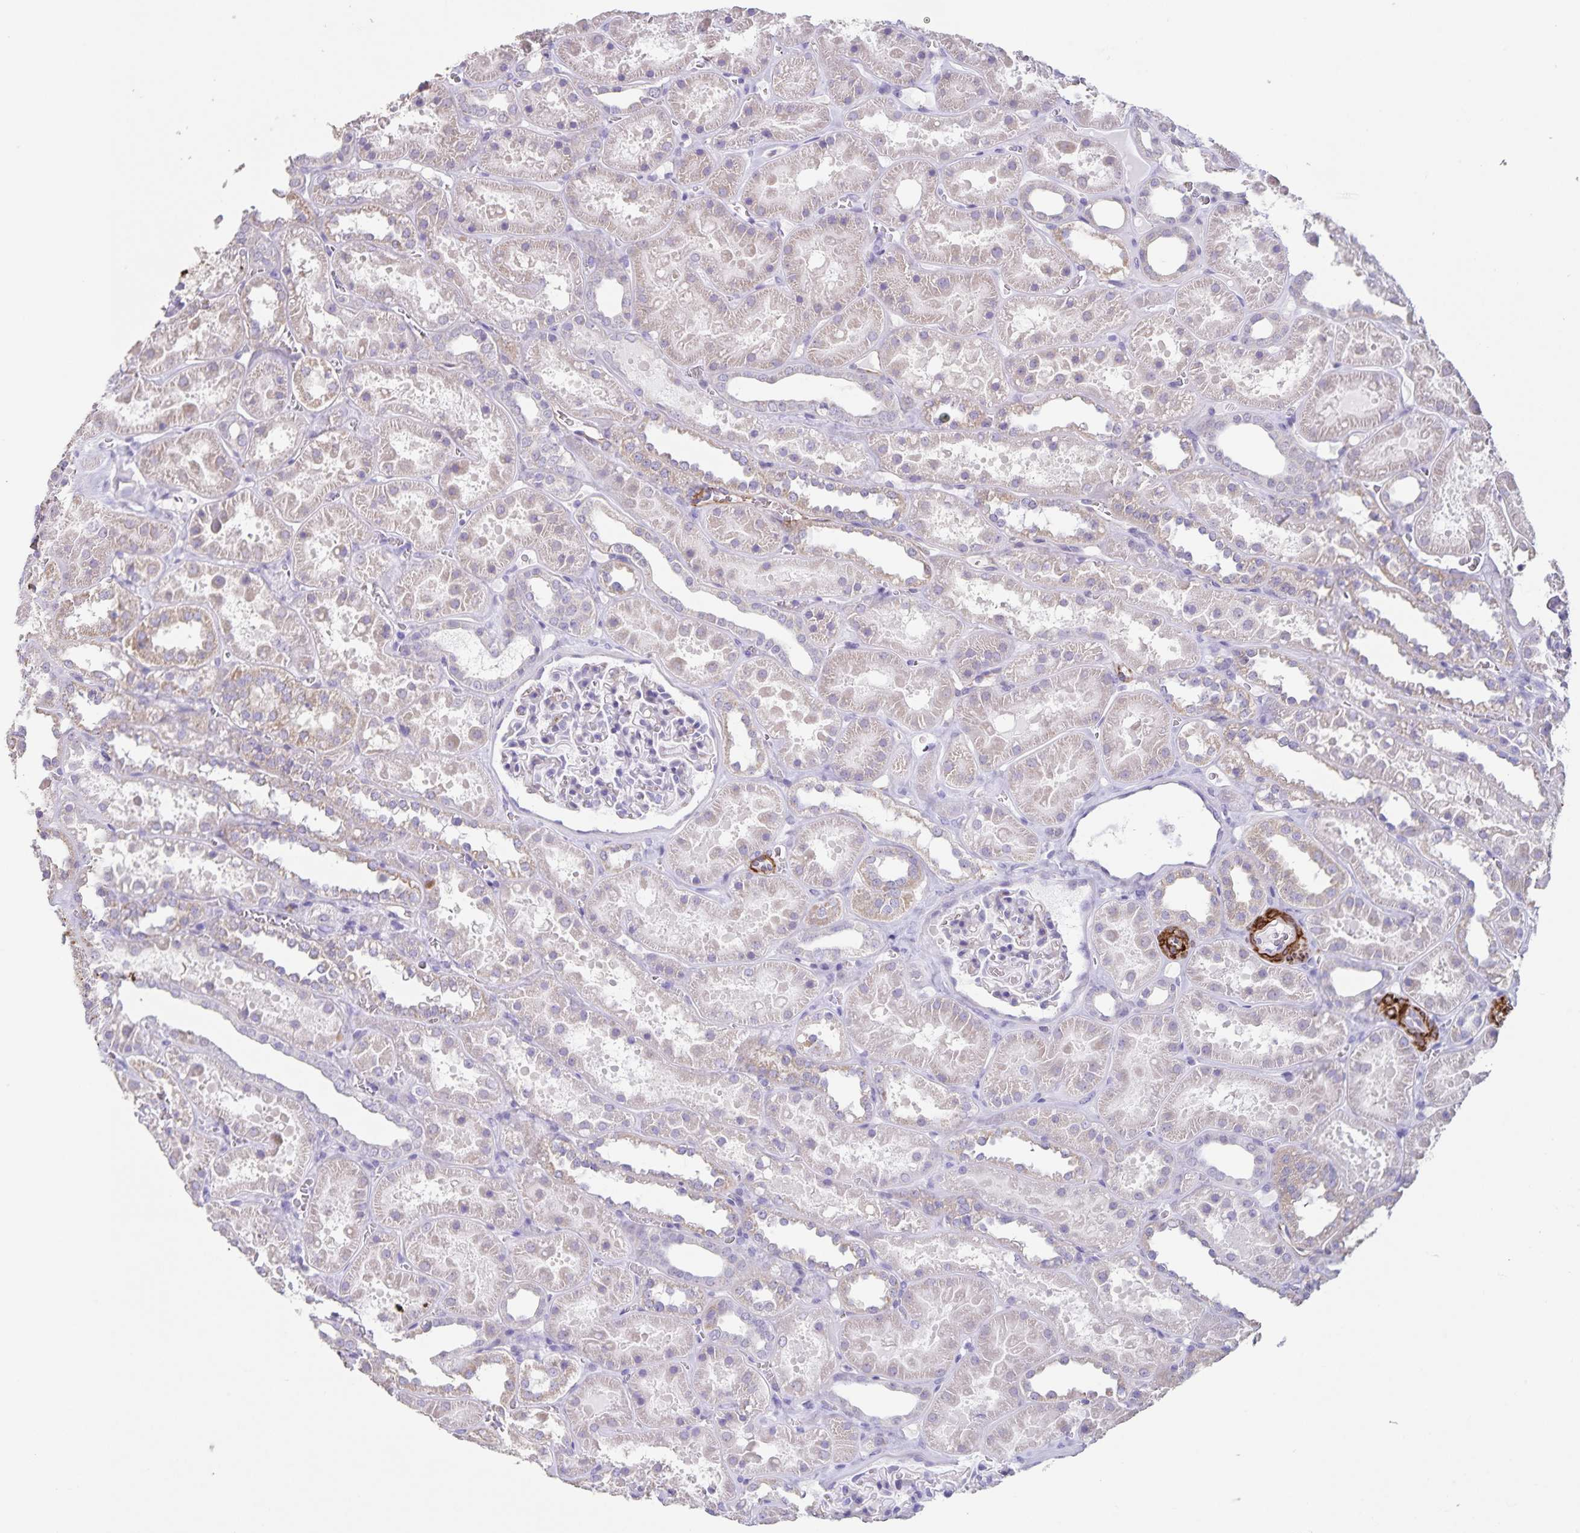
{"staining": {"intensity": "negative", "quantity": "none", "location": "none"}, "tissue": "kidney", "cell_type": "Cells in glomeruli", "image_type": "normal", "snomed": [{"axis": "morphology", "description": "Normal tissue, NOS"}, {"axis": "topography", "description": "Kidney"}], "caption": "Immunohistochemistry of benign kidney demonstrates no expression in cells in glomeruli. The staining is performed using DAB (3,3'-diaminobenzidine) brown chromogen with nuclei counter-stained in using hematoxylin.", "gene": "SYNM", "patient": {"sex": "female", "age": 41}}